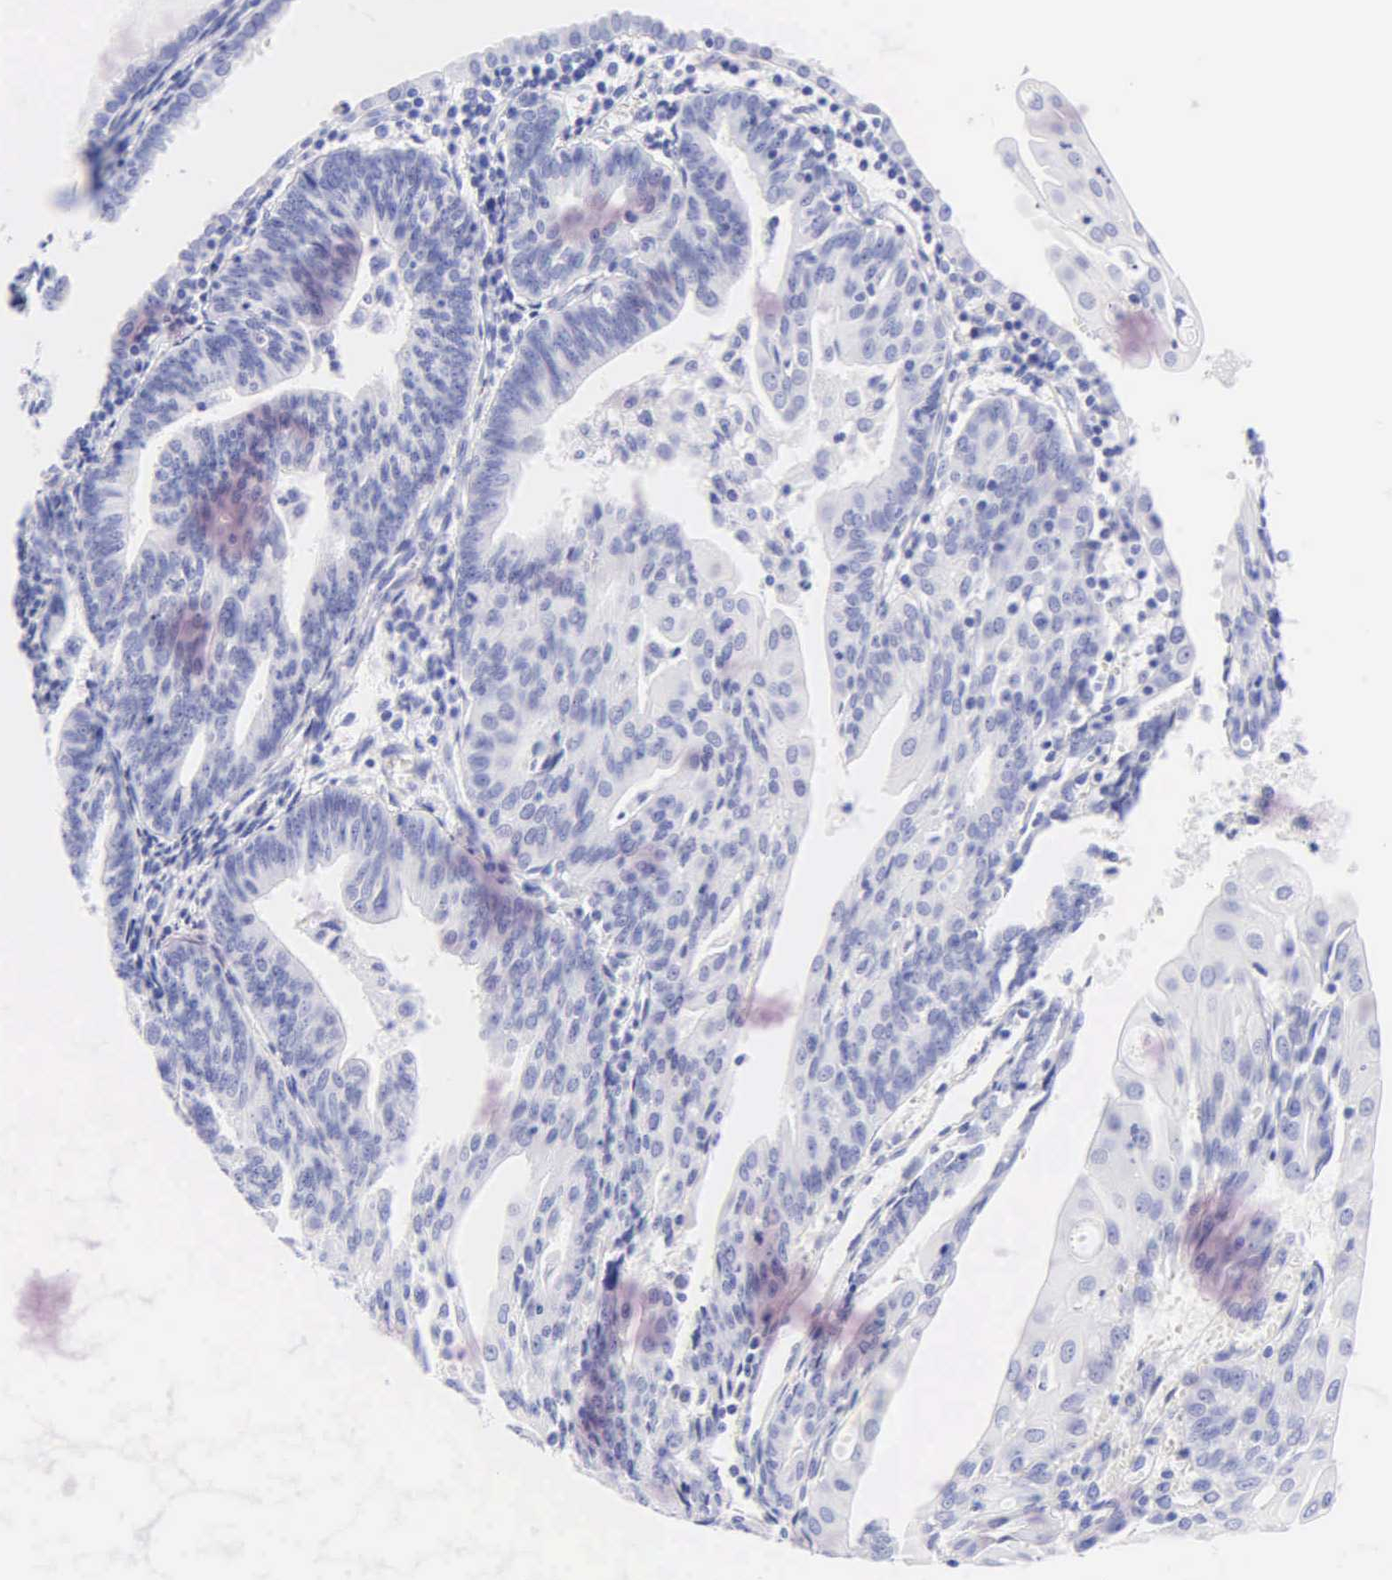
{"staining": {"intensity": "negative", "quantity": "none", "location": "none"}, "tissue": "endometrial cancer", "cell_type": "Tumor cells", "image_type": "cancer", "snomed": [{"axis": "morphology", "description": "Adenocarcinoma, NOS"}, {"axis": "topography", "description": "Endometrium"}], "caption": "High power microscopy micrograph of an immunohistochemistry (IHC) histopathology image of endometrial cancer, revealing no significant expression in tumor cells. The staining is performed using DAB (3,3'-diaminobenzidine) brown chromogen with nuclei counter-stained in using hematoxylin.", "gene": "KRT20", "patient": {"sex": "female", "age": 56}}